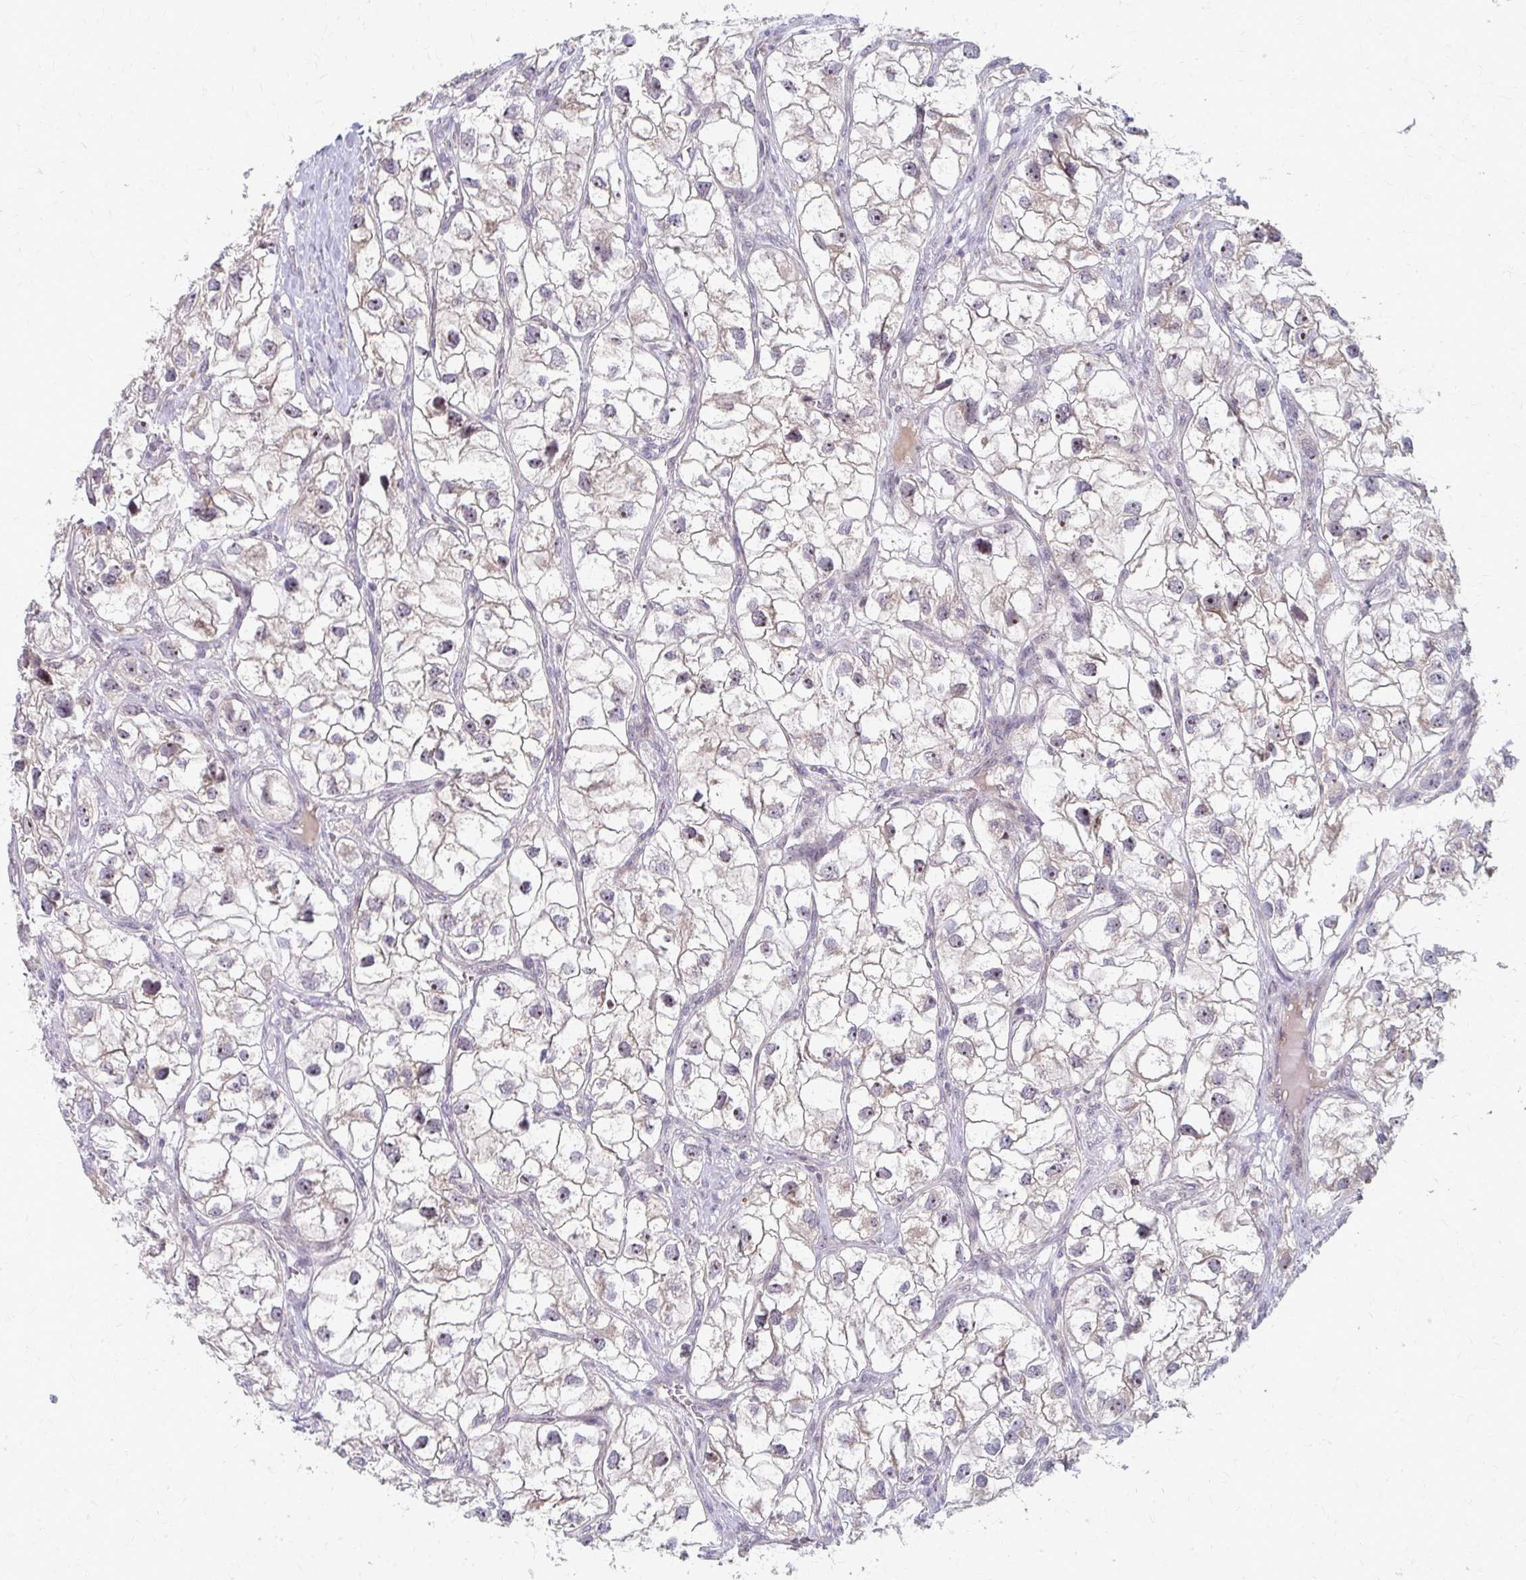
{"staining": {"intensity": "weak", "quantity": "25%-75%", "location": "cytoplasmic/membranous,nuclear"}, "tissue": "renal cancer", "cell_type": "Tumor cells", "image_type": "cancer", "snomed": [{"axis": "morphology", "description": "Adenocarcinoma, NOS"}, {"axis": "topography", "description": "Kidney"}], "caption": "Protein positivity by immunohistochemistry displays weak cytoplasmic/membranous and nuclear staining in approximately 25%-75% of tumor cells in renal cancer (adenocarcinoma).", "gene": "NUDT16", "patient": {"sex": "male", "age": 59}}